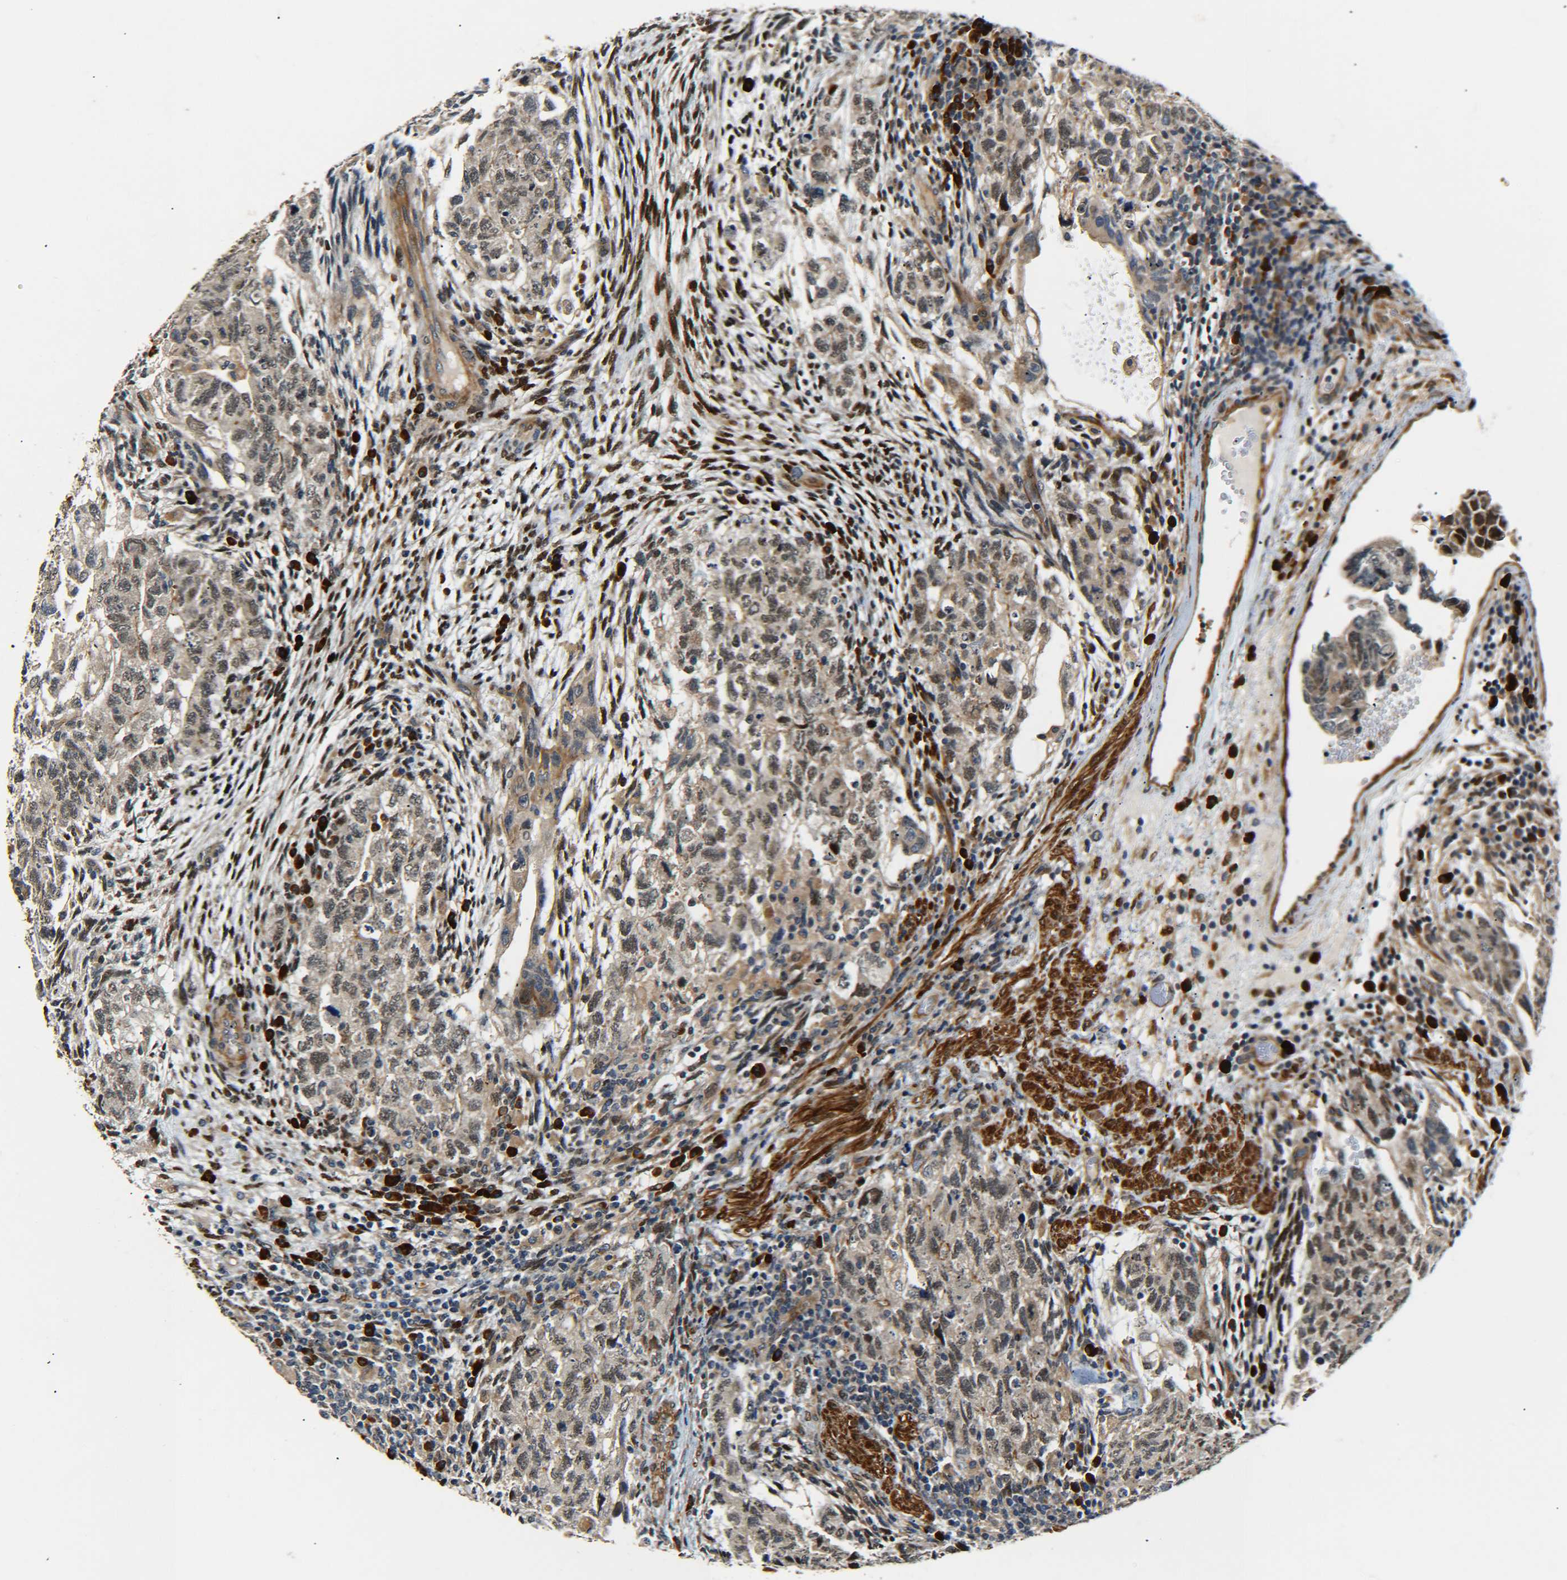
{"staining": {"intensity": "weak", "quantity": ">75%", "location": "cytoplasmic/membranous,nuclear"}, "tissue": "testis cancer", "cell_type": "Tumor cells", "image_type": "cancer", "snomed": [{"axis": "morphology", "description": "Normal tissue, NOS"}, {"axis": "morphology", "description": "Carcinoma, Embryonal, NOS"}, {"axis": "topography", "description": "Testis"}], "caption": "Tumor cells exhibit weak cytoplasmic/membranous and nuclear positivity in about >75% of cells in testis cancer (embryonal carcinoma). (DAB = brown stain, brightfield microscopy at high magnification).", "gene": "MEIS1", "patient": {"sex": "male", "age": 36}}